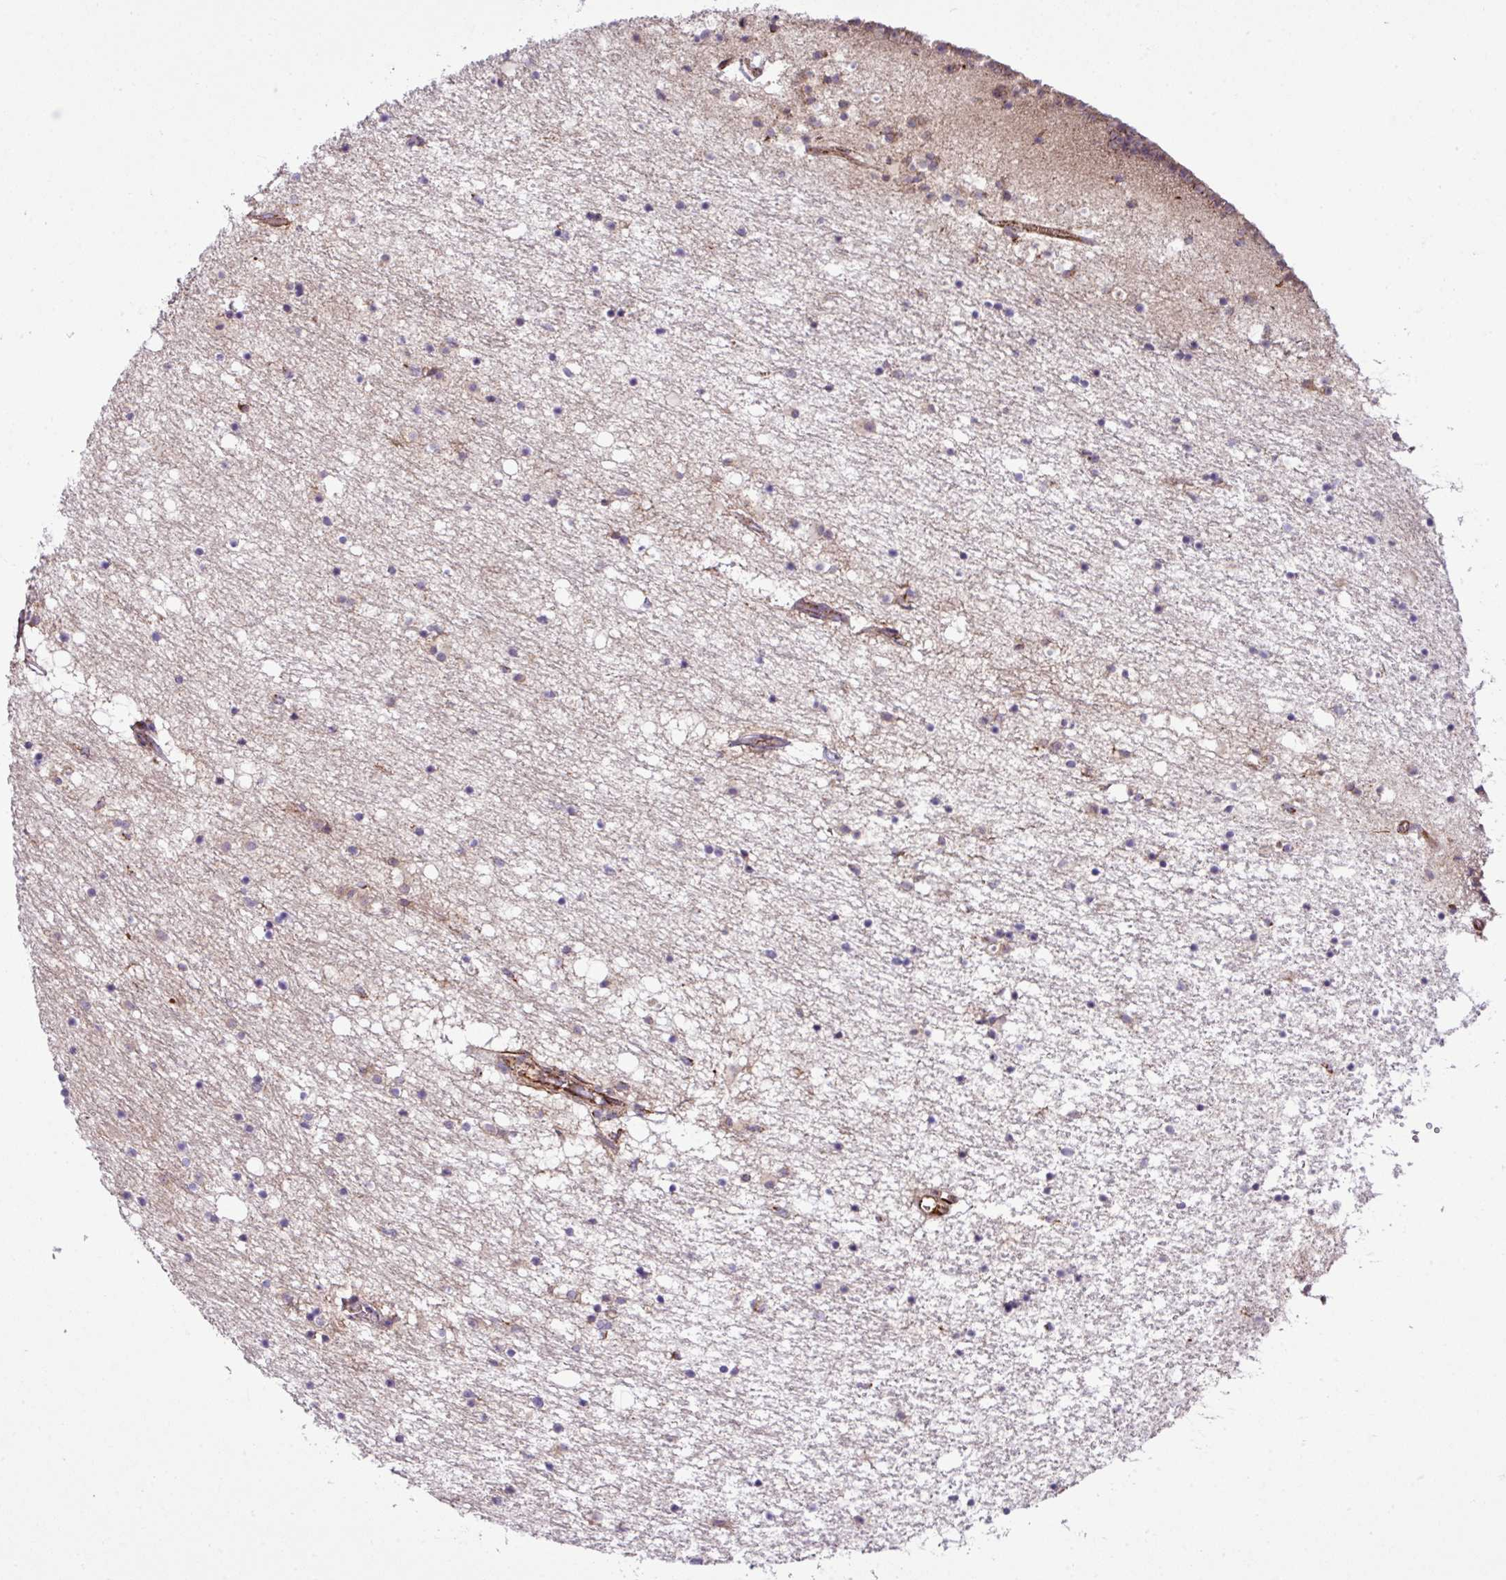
{"staining": {"intensity": "moderate", "quantity": "<25%", "location": "cytoplasmic/membranous"}, "tissue": "caudate", "cell_type": "Glial cells", "image_type": "normal", "snomed": [{"axis": "morphology", "description": "Normal tissue, NOS"}, {"axis": "topography", "description": "Lateral ventricle wall"}], "caption": "The photomicrograph displays immunohistochemical staining of benign caudate. There is moderate cytoplasmic/membranous staining is seen in about <25% of glial cells.", "gene": "ZNF569", "patient": {"sex": "male", "age": 58}}